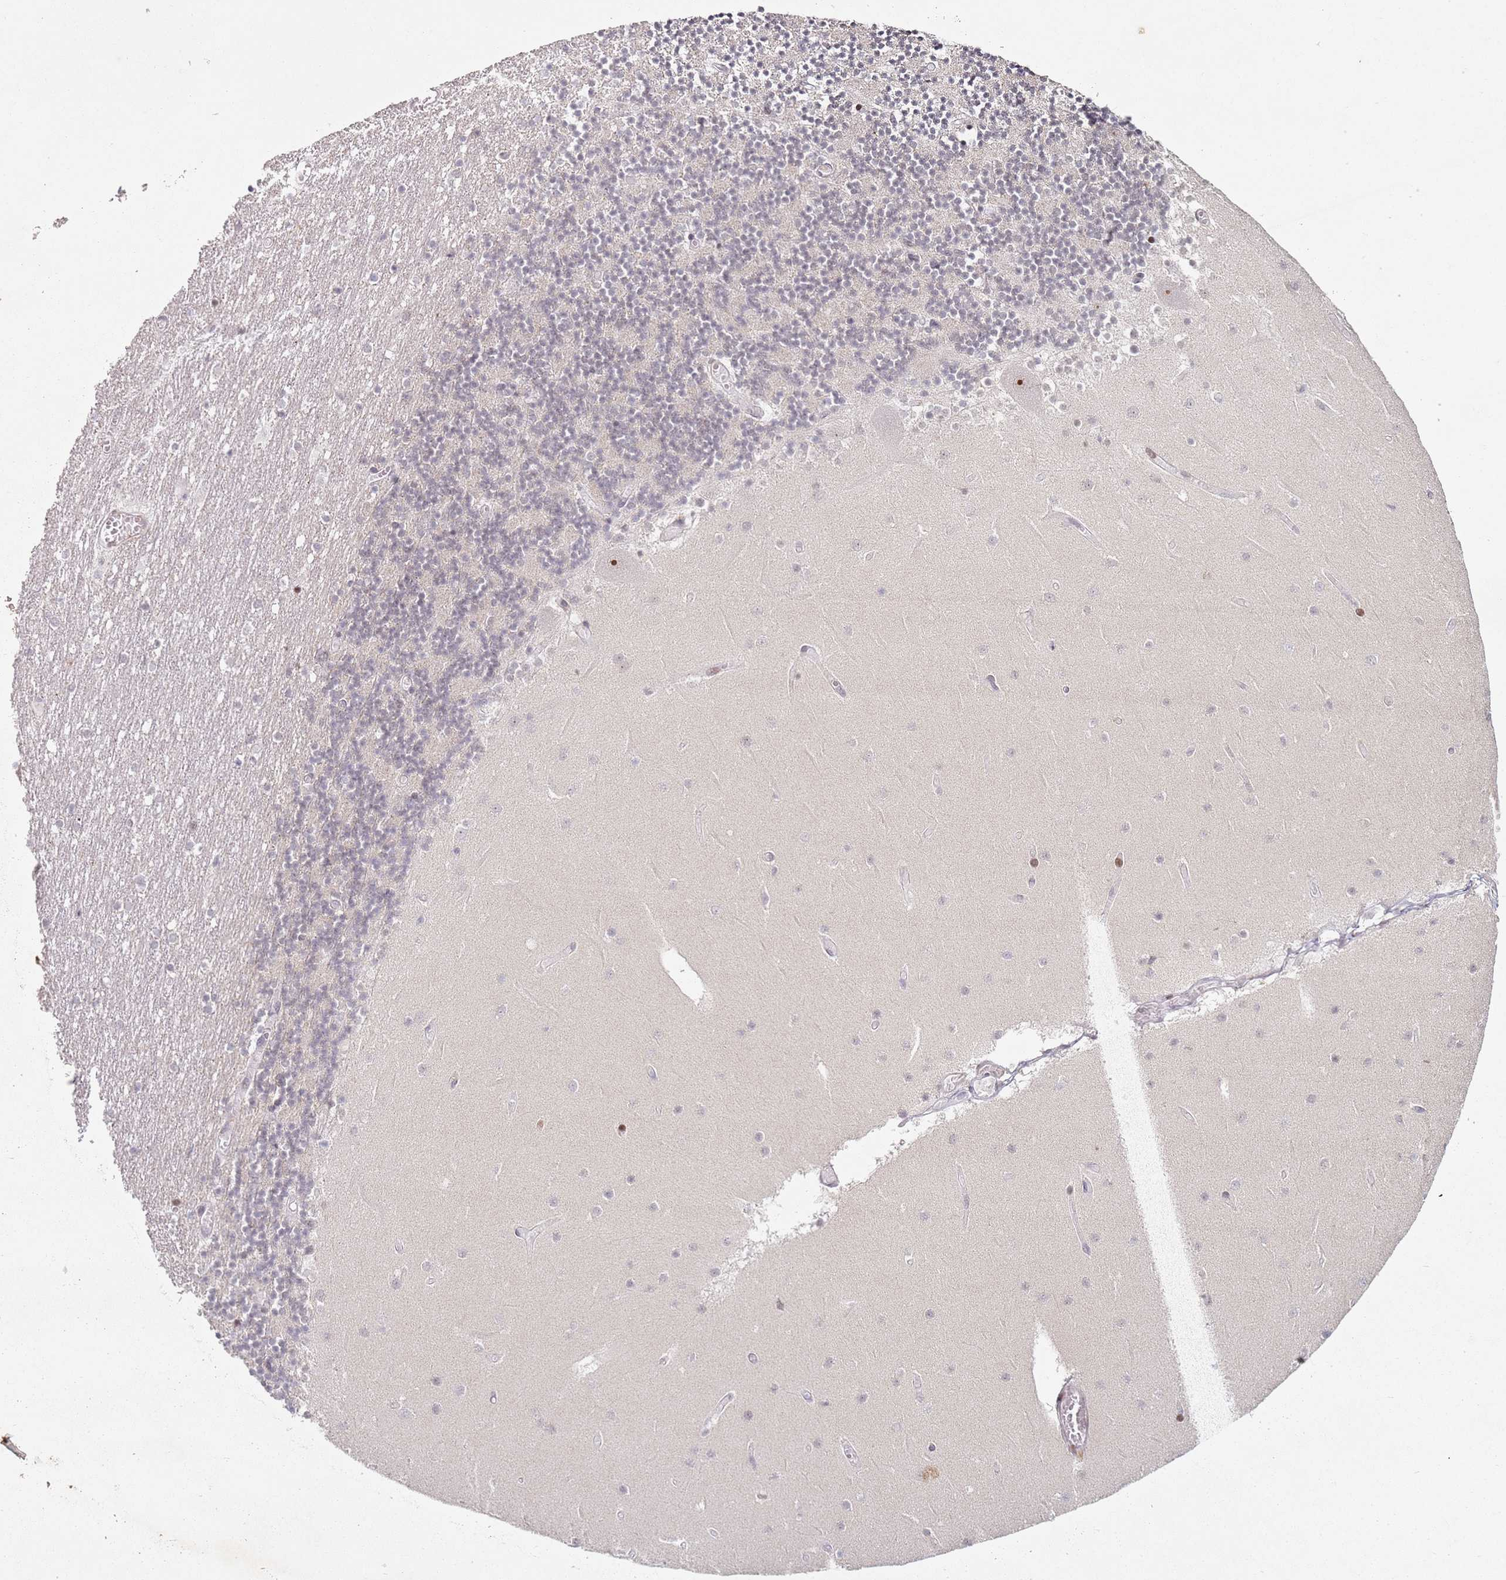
{"staining": {"intensity": "moderate", "quantity": "25%-75%", "location": "cytoplasmic/membranous,nuclear"}, "tissue": "cerebellum", "cell_type": "Cells in granular layer", "image_type": "normal", "snomed": [{"axis": "morphology", "description": "Normal tissue, NOS"}, {"axis": "topography", "description": "Cerebellum"}], "caption": "Immunohistochemical staining of unremarkable cerebellum shows moderate cytoplasmic/membranous,nuclear protein positivity in about 25%-75% of cells in granular layer.", "gene": "ATF6B", "patient": {"sex": "female", "age": 28}}